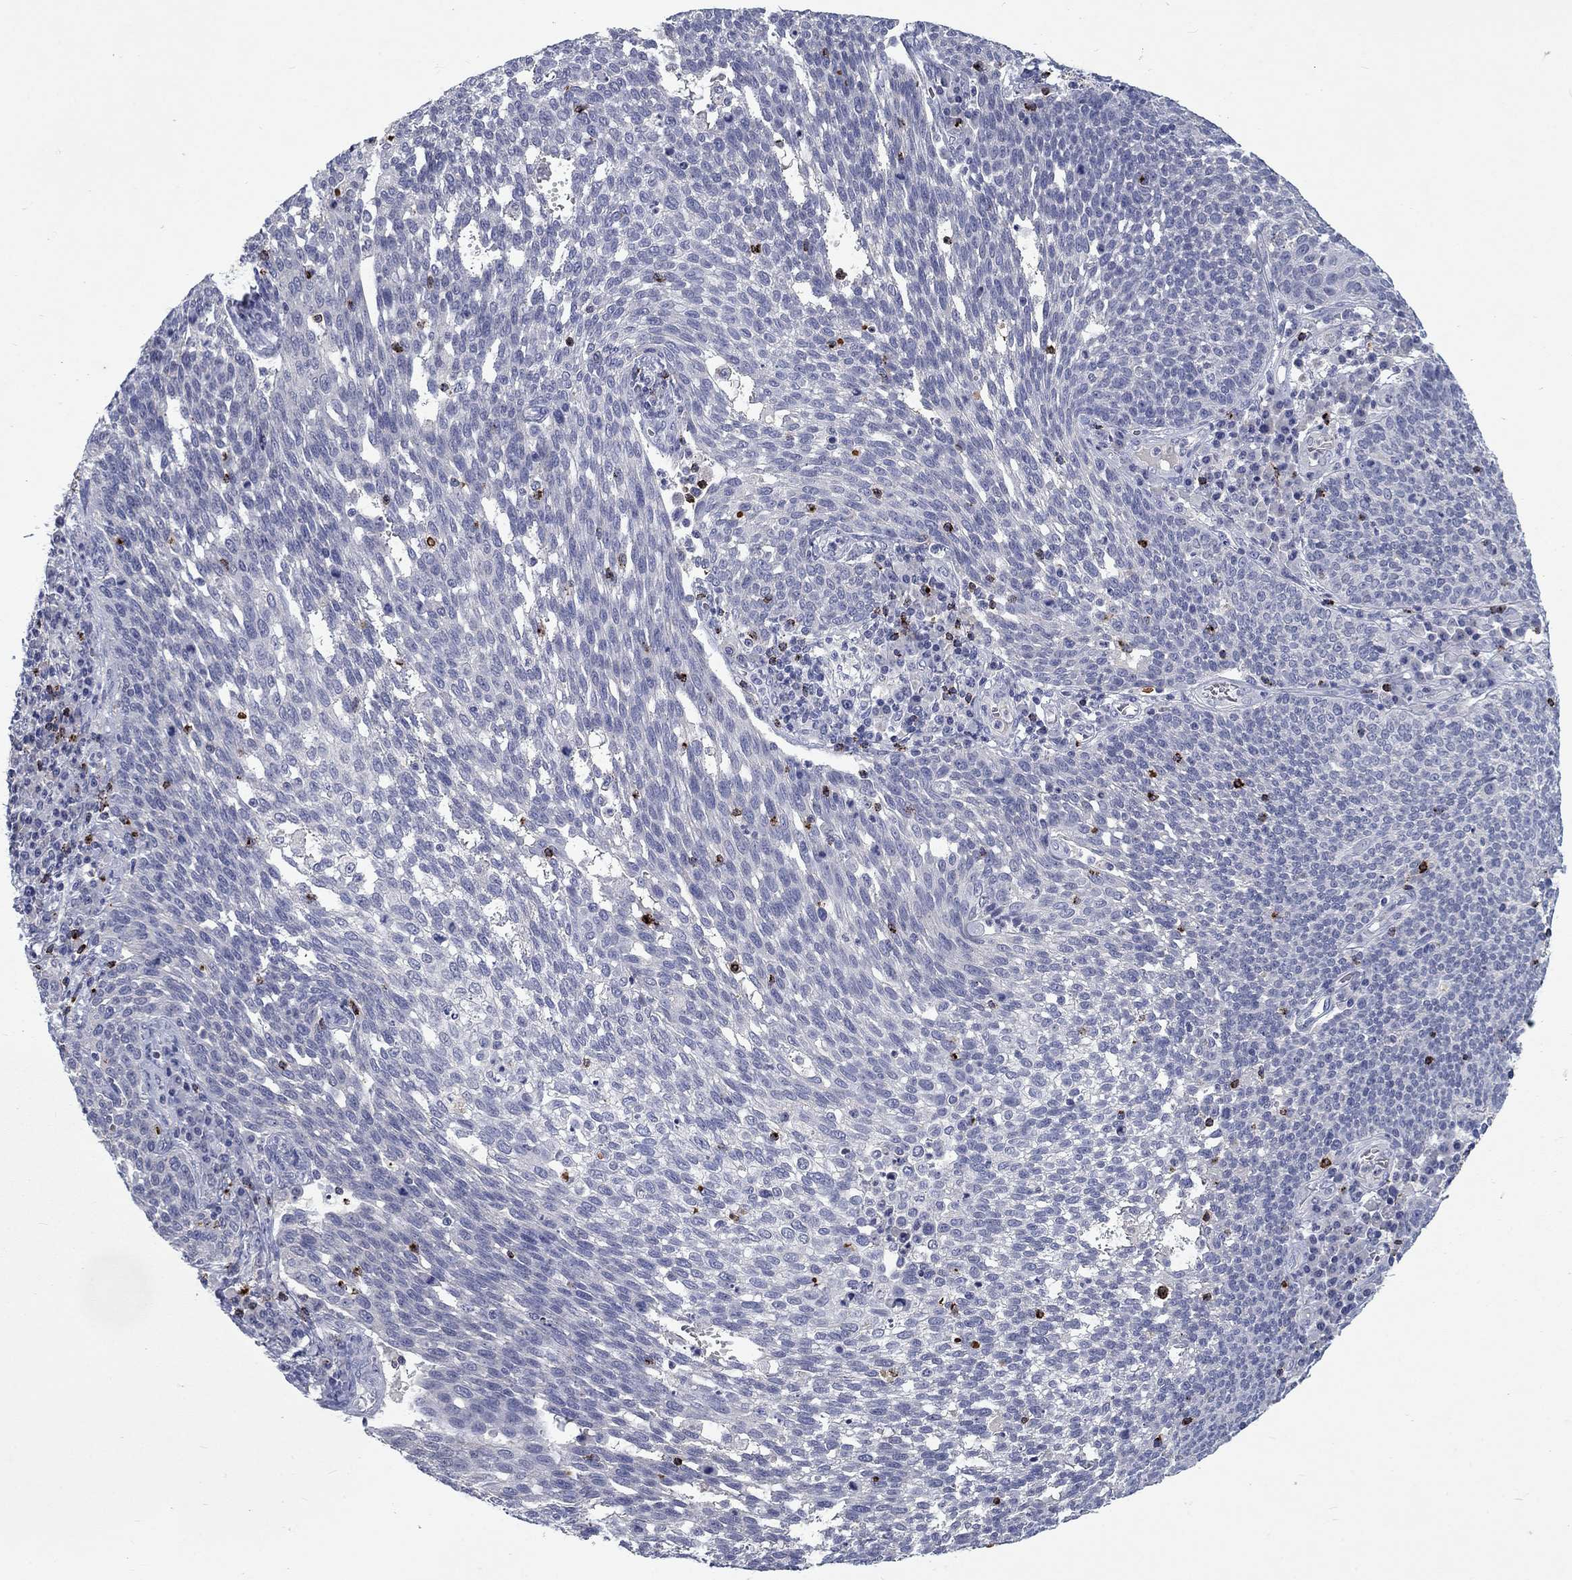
{"staining": {"intensity": "negative", "quantity": "none", "location": "none"}, "tissue": "cervical cancer", "cell_type": "Tumor cells", "image_type": "cancer", "snomed": [{"axis": "morphology", "description": "Squamous cell carcinoma, NOS"}, {"axis": "topography", "description": "Cervix"}], "caption": "A high-resolution image shows immunohistochemistry staining of cervical squamous cell carcinoma, which demonstrates no significant positivity in tumor cells.", "gene": "GZMA", "patient": {"sex": "female", "age": 34}}